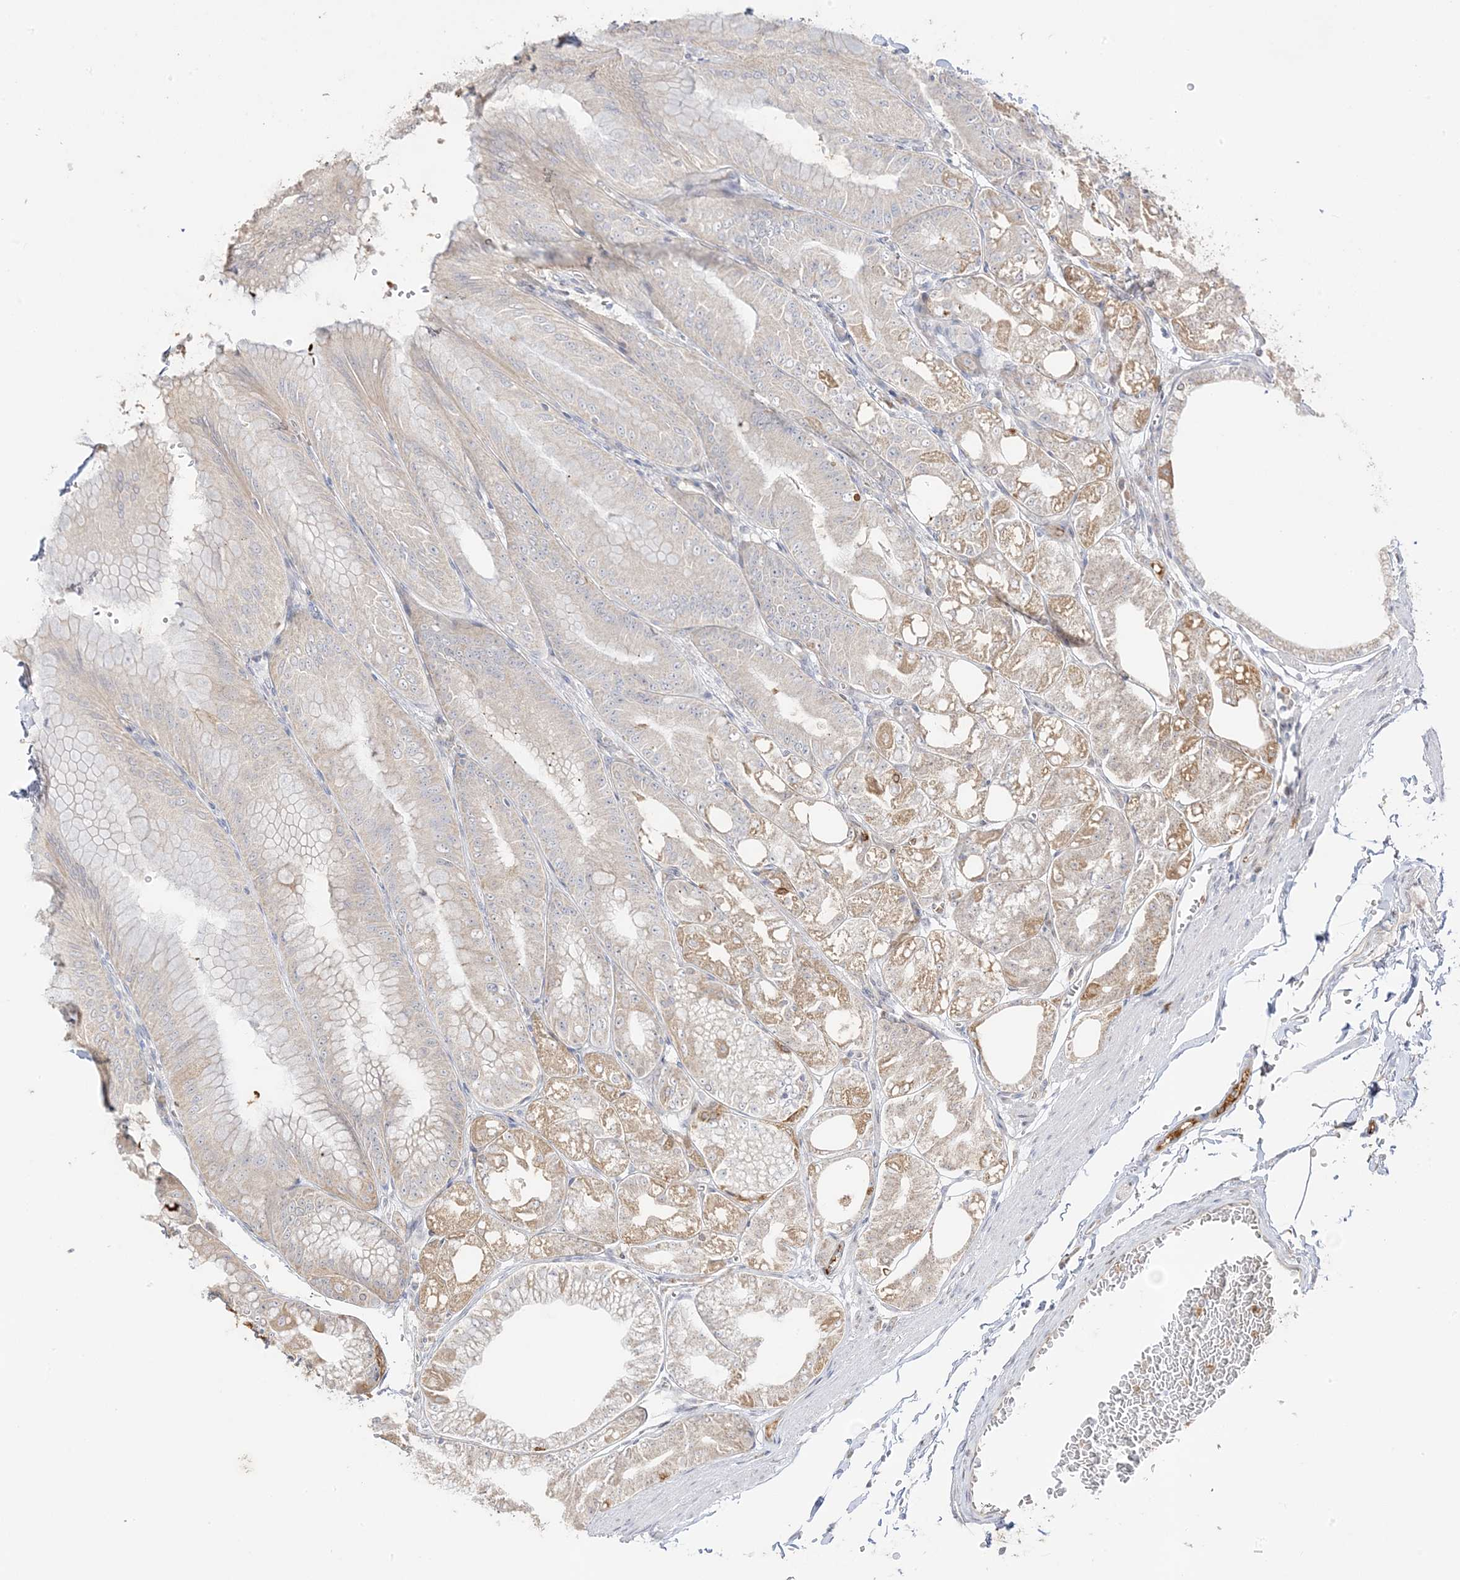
{"staining": {"intensity": "moderate", "quantity": "<25%", "location": "cytoplasmic/membranous"}, "tissue": "stomach", "cell_type": "Glandular cells", "image_type": "normal", "snomed": [{"axis": "morphology", "description": "Normal tissue, NOS"}, {"axis": "topography", "description": "Stomach, lower"}], "caption": "Immunohistochemistry staining of benign stomach, which reveals low levels of moderate cytoplasmic/membranous positivity in about <25% of glandular cells indicating moderate cytoplasmic/membranous protein positivity. The staining was performed using DAB (3,3'-diaminobenzidine) (brown) for protein detection and nuclei were counterstained in hematoxylin (blue).", "gene": "TRANK1", "patient": {"sex": "male", "age": 71}}